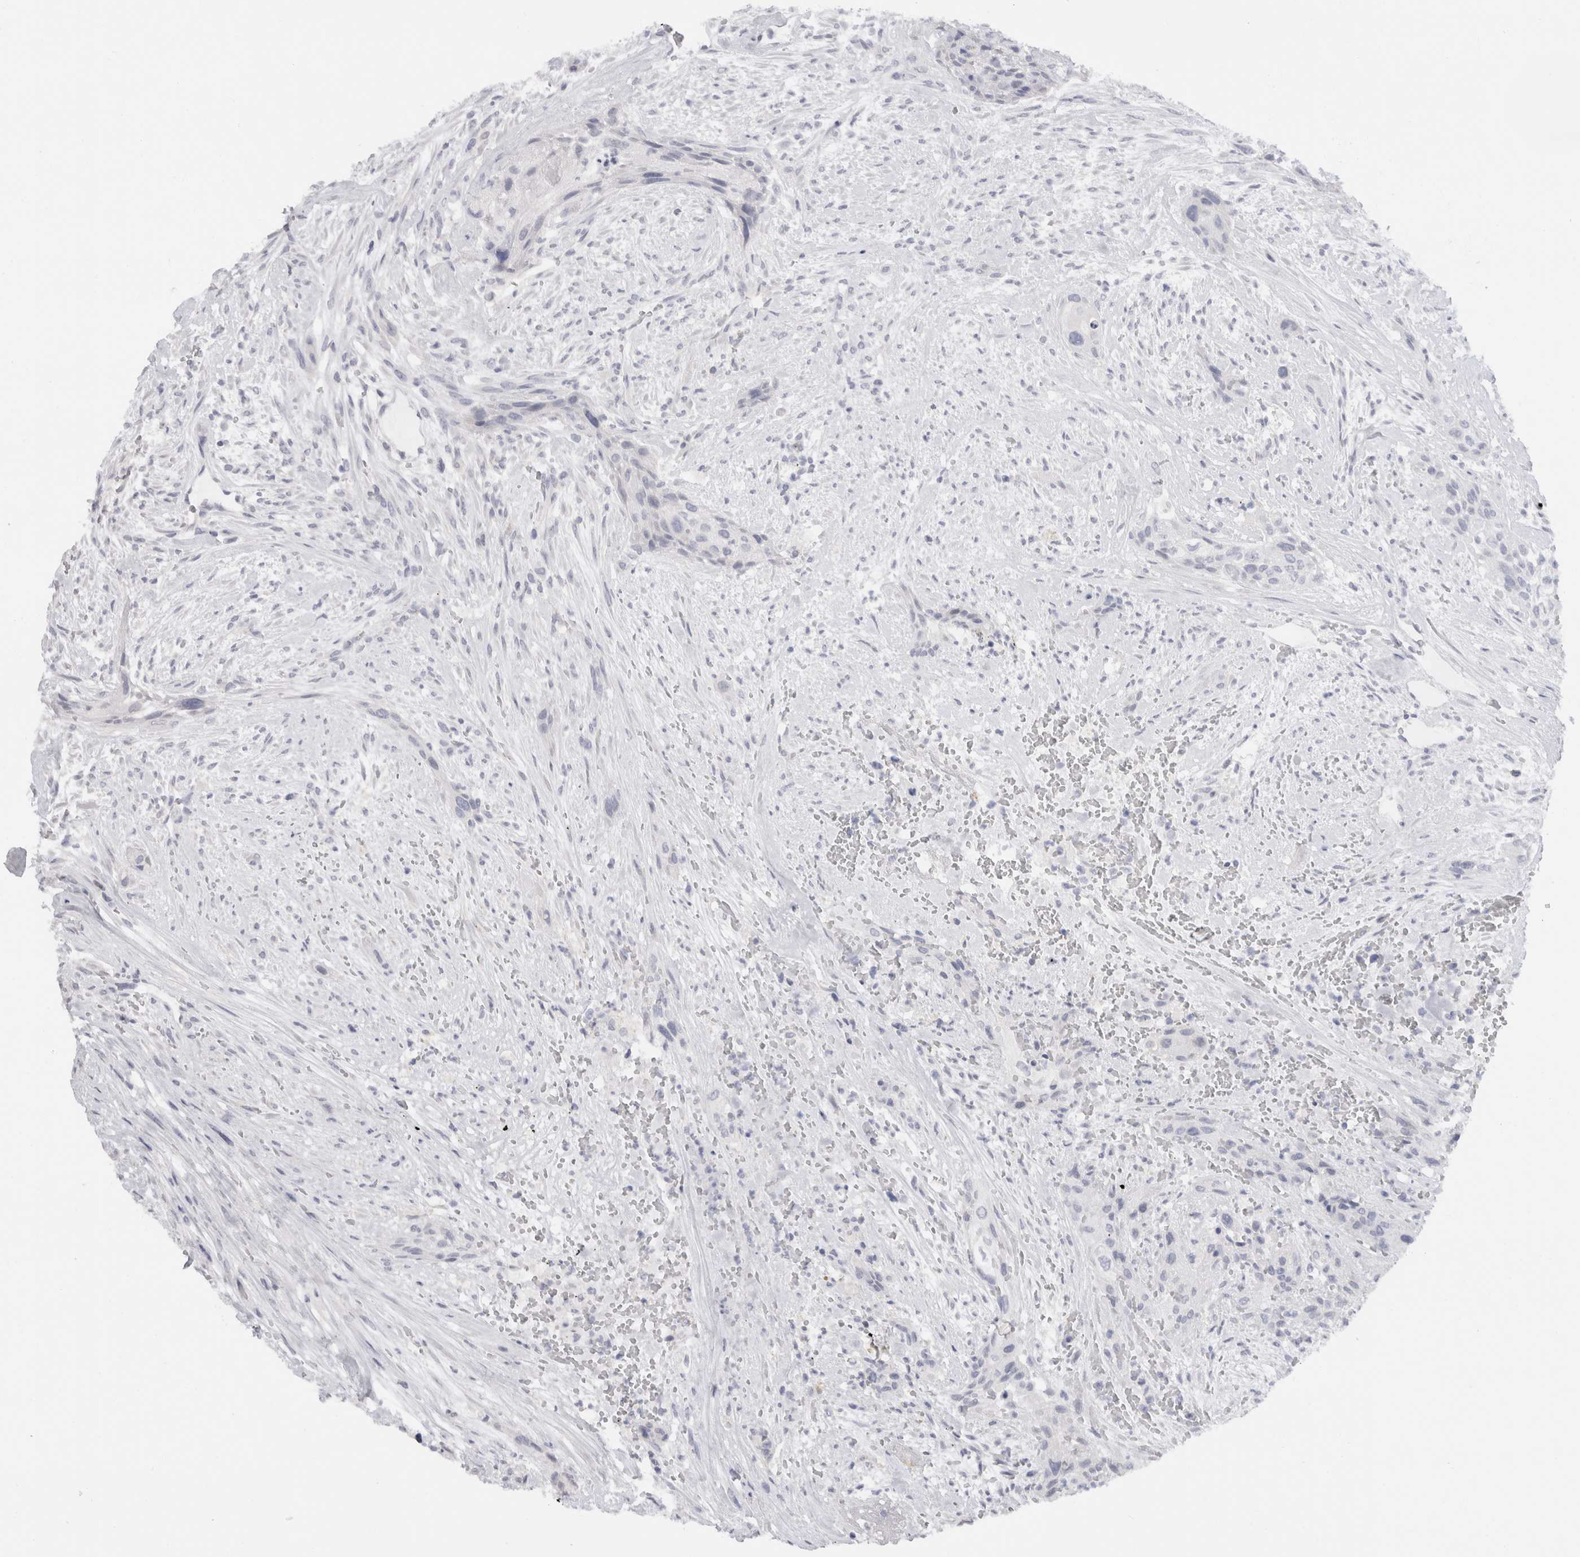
{"staining": {"intensity": "negative", "quantity": "none", "location": "none"}, "tissue": "urothelial cancer", "cell_type": "Tumor cells", "image_type": "cancer", "snomed": [{"axis": "morphology", "description": "Urothelial carcinoma, High grade"}, {"axis": "topography", "description": "Urinary bladder"}], "caption": "Tumor cells are negative for brown protein staining in urothelial cancer. The staining was performed using DAB to visualize the protein expression in brown, while the nuclei were stained in blue with hematoxylin (Magnification: 20x).", "gene": "C9orf50", "patient": {"sex": "male", "age": 35}}